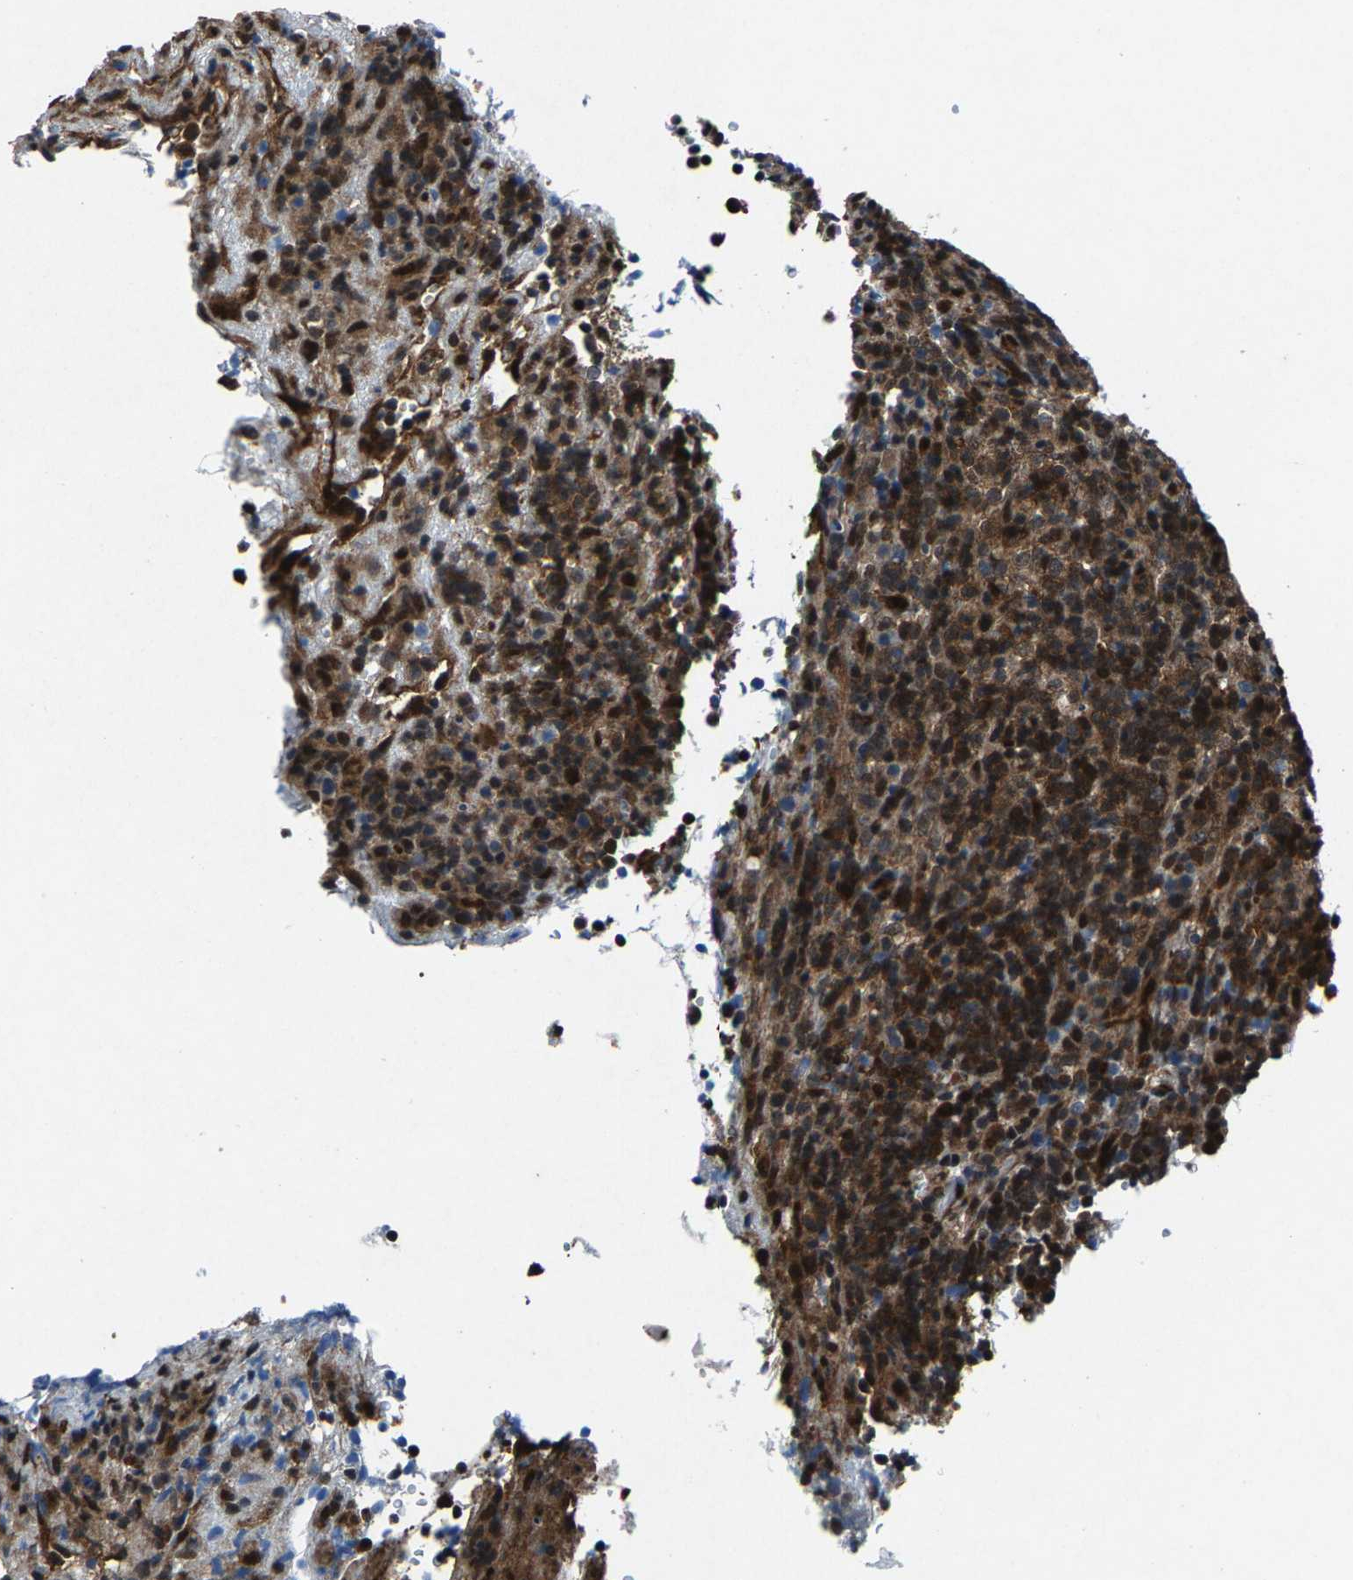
{"staining": {"intensity": "moderate", "quantity": ">75%", "location": "cytoplasmic/membranous,nuclear"}, "tissue": "lymphoma", "cell_type": "Tumor cells", "image_type": "cancer", "snomed": [{"axis": "morphology", "description": "Malignant lymphoma, non-Hodgkin's type, High grade"}, {"axis": "topography", "description": "Lymph node"}], "caption": "A micrograph showing moderate cytoplasmic/membranous and nuclear expression in about >75% of tumor cells in high-grade malignant lymphoma, non-Hodgkin's type, as visualized by brown immunohistochemical staining.", "gene": "ATXN3", "patient": {"sex": "female", "age": 76}}